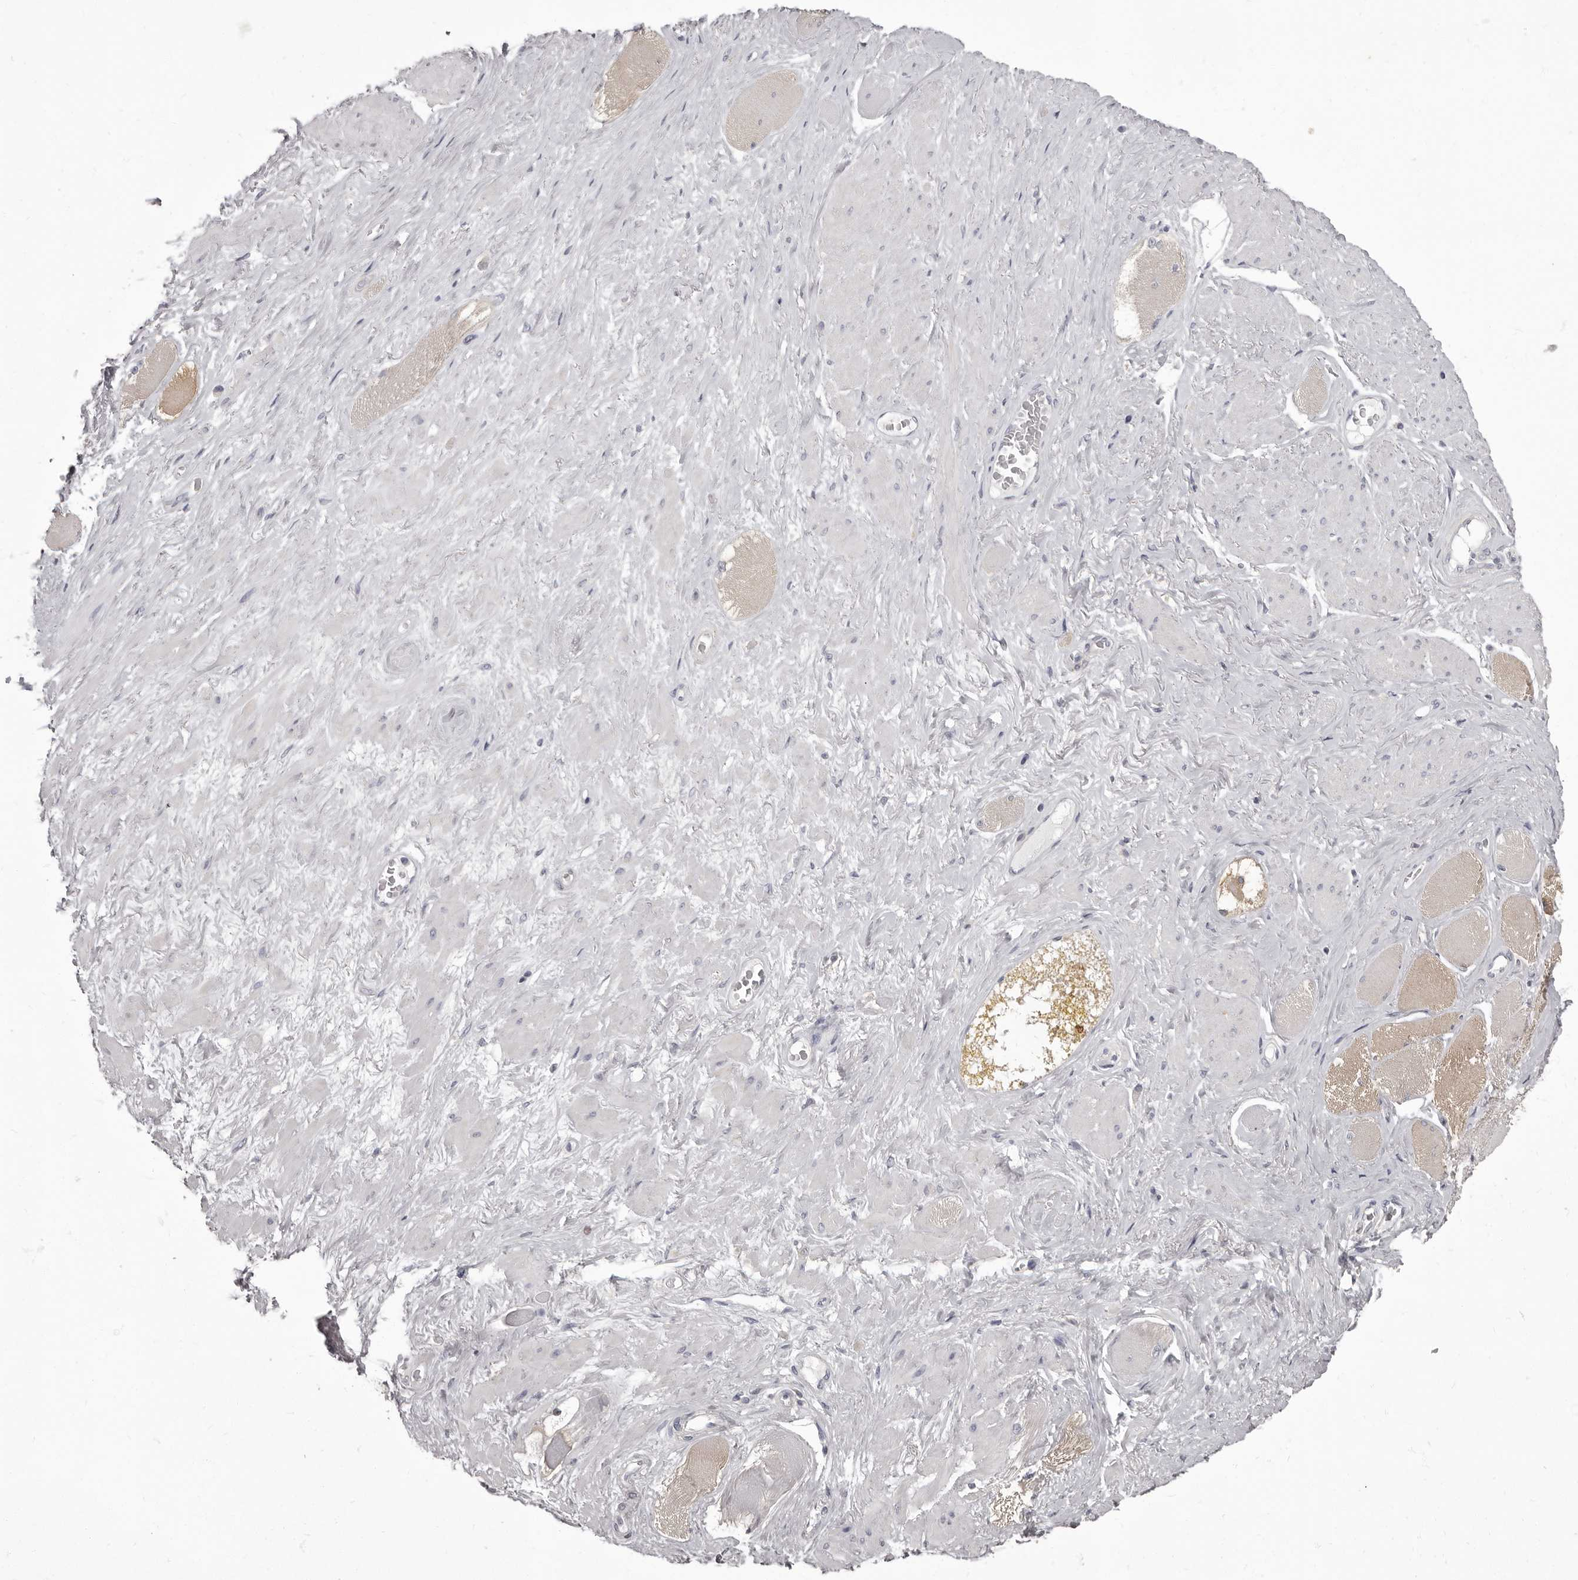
{"staining": {"intensity": "negative", "quantity": "none", "location": "none"}, "tissue": "adipose tissue", "cell_type": "Adipocytes", "image_type": "normal", "snomed": [{"axis": "morphology", "description": "Normal tissue, NOS"}, {"axis": "morphology", "description": "Adenocarcinoma, Low grade"}, {"axis": "topography", "description": "Prostate"}, {"axis": "topography", "description": "Peripheral nerve tissue"}], "caption": "Immunohistochemical staining of unremarkable adipose tissue shows no significant expression in adipocytes.", "gene": "APEH", "patient": {"sex": "male", "age": 63}}